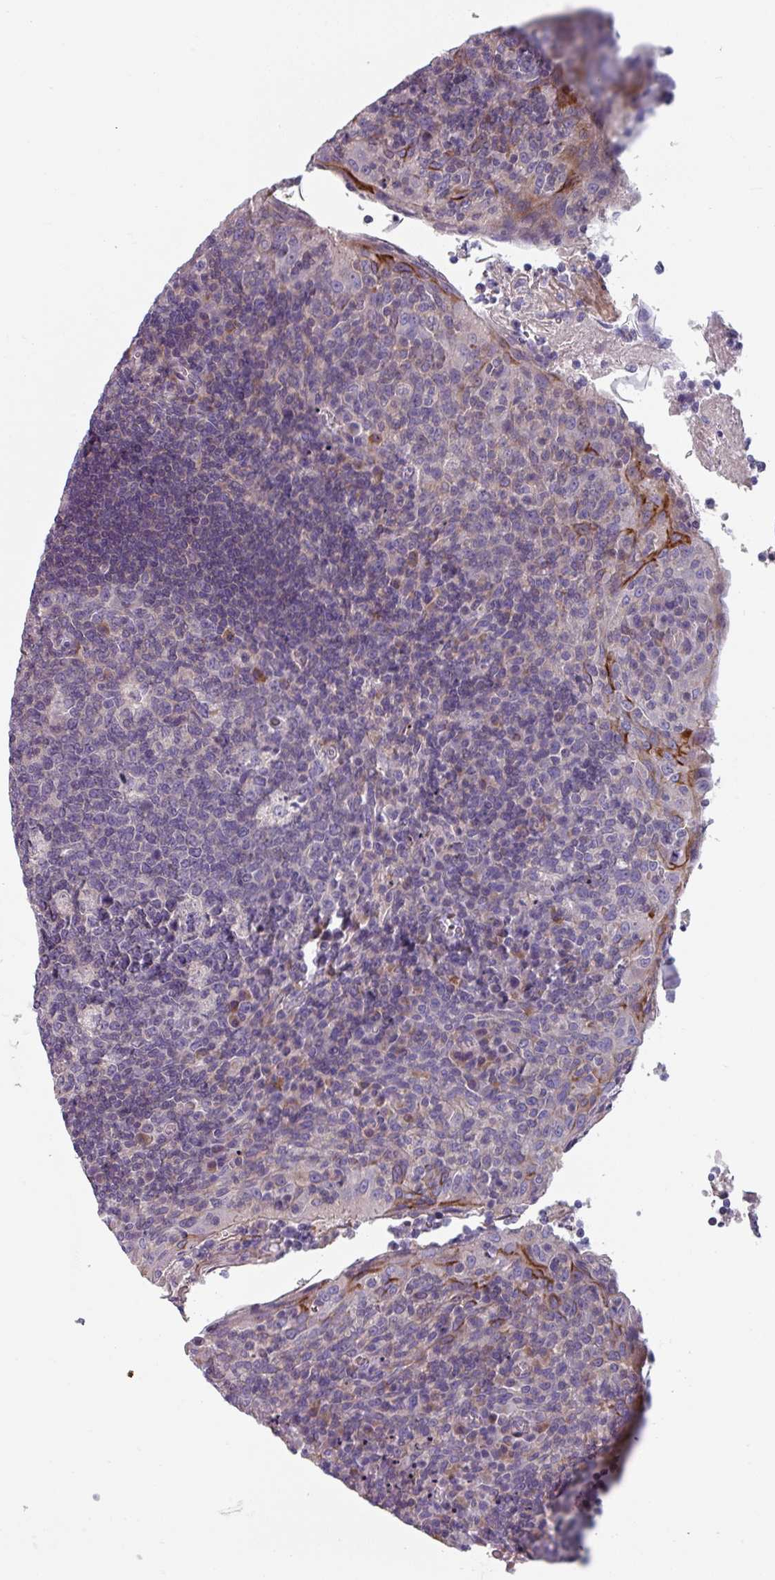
{"staining": {"intensity": "negative", "quantity": "none", "location": "none"}, "tissue": "tonsil", "cell_type": "Germinal center cells", "image_type": "normal", "snomed": [{"axis": "morphology", "description": "Normal tissue, NOS"}, {"axis": "topography", "description": "Tonsil"}], "caption": "IHC image of normal human tonsil stained for a protein (brown), which shows no positivity in germinal center cells.", "gene": "TMEM132A", "patient": {"sex": "male", "age": 17}}